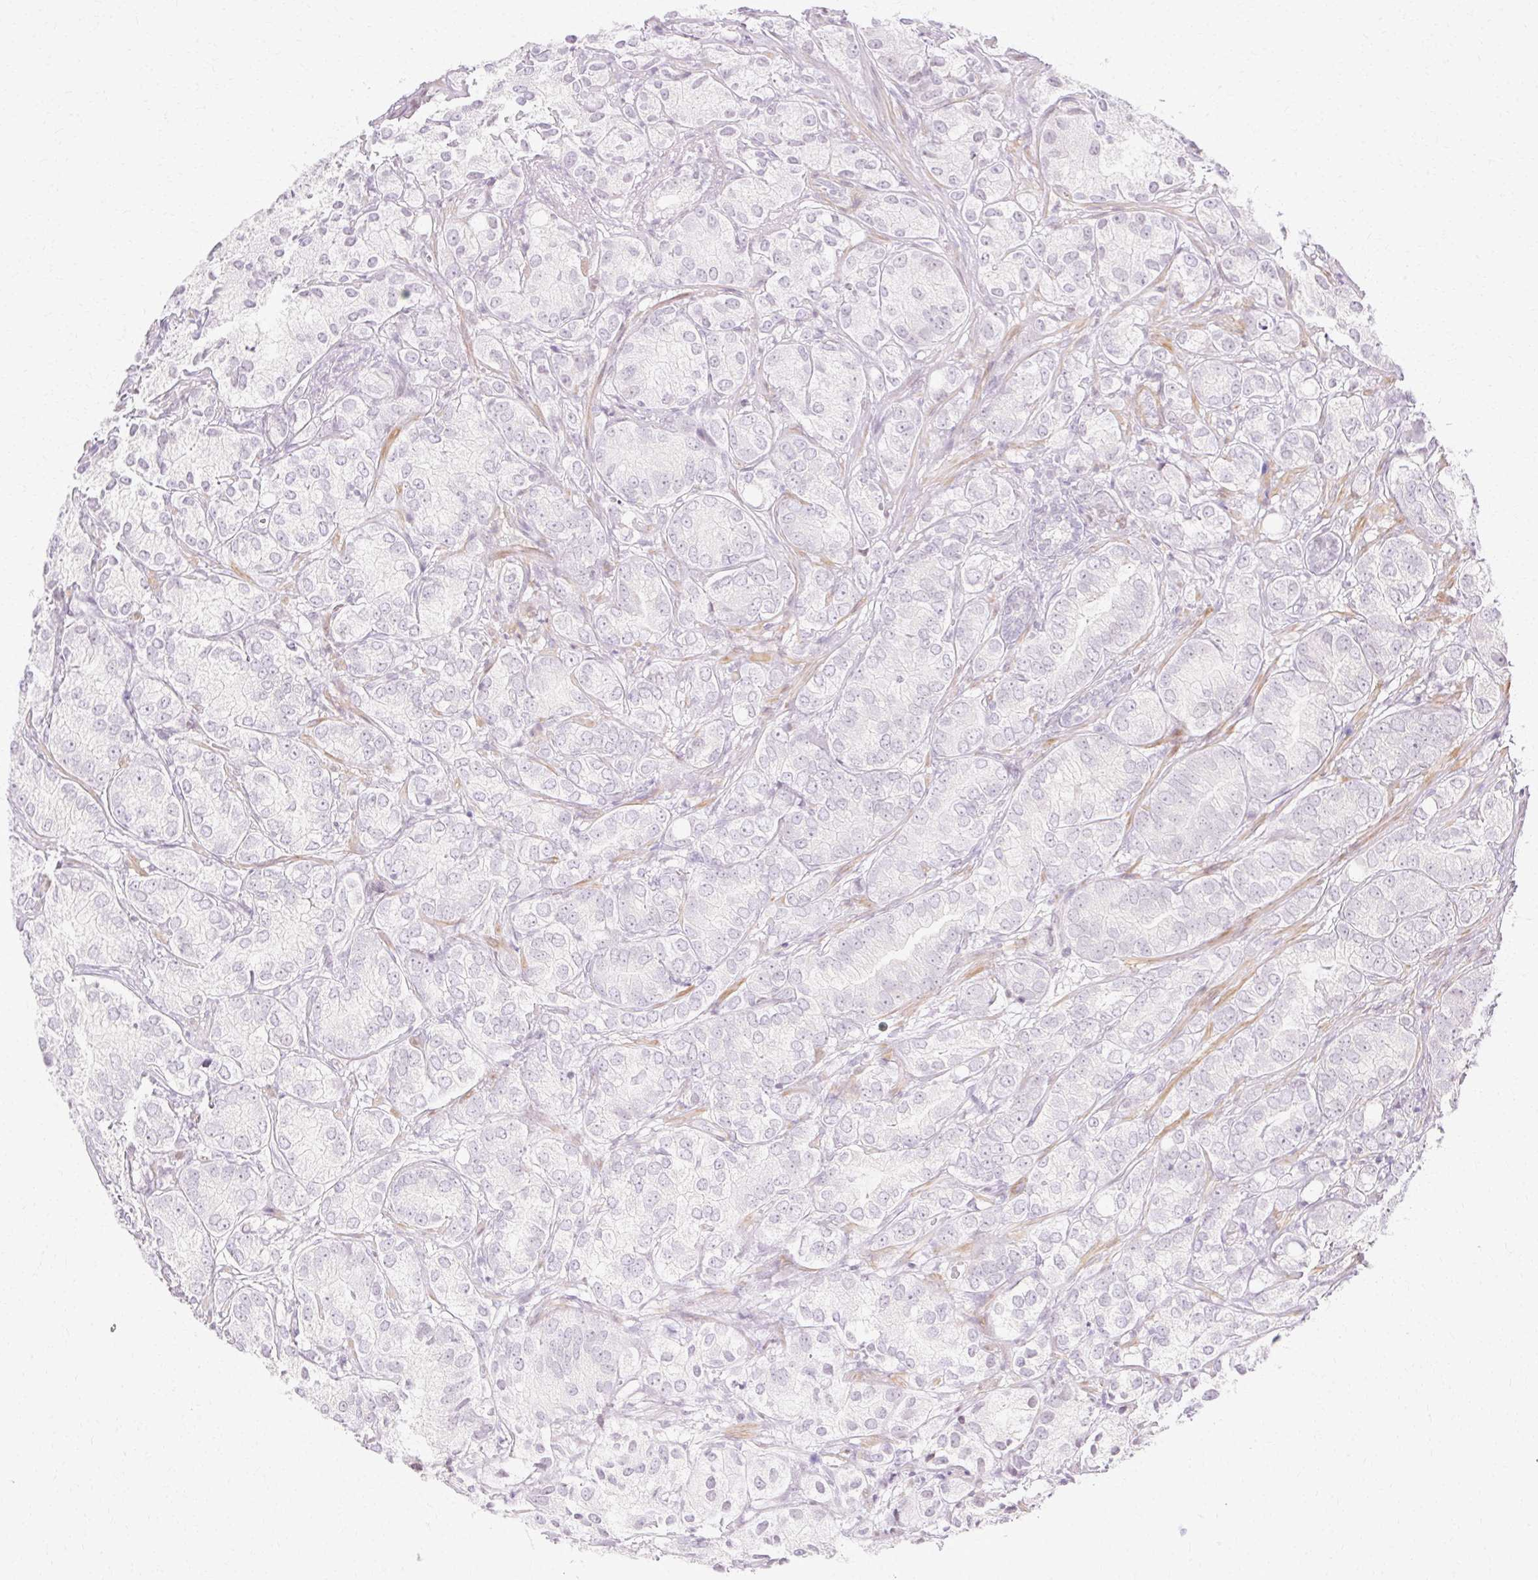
{"staining": {"intensity": "negative", "quantity": "none", "location": "none"}, "tissue": "prostate cancer", "cell_type": "Tumor cells", "image_type": "cancer", "snomed": [{"axis": "morphology", "description": "Adenocarcinoma, High grade"}, {"axis": "topography", "description": "Prostate"}], "caption": "This is an immunohistochemistry micrograph of human prostate high-grade adenocarcinoma. There is no expression in tumor cells.", "gene": "C3orf49", "patient": {"sex": "male", "age": 82}}